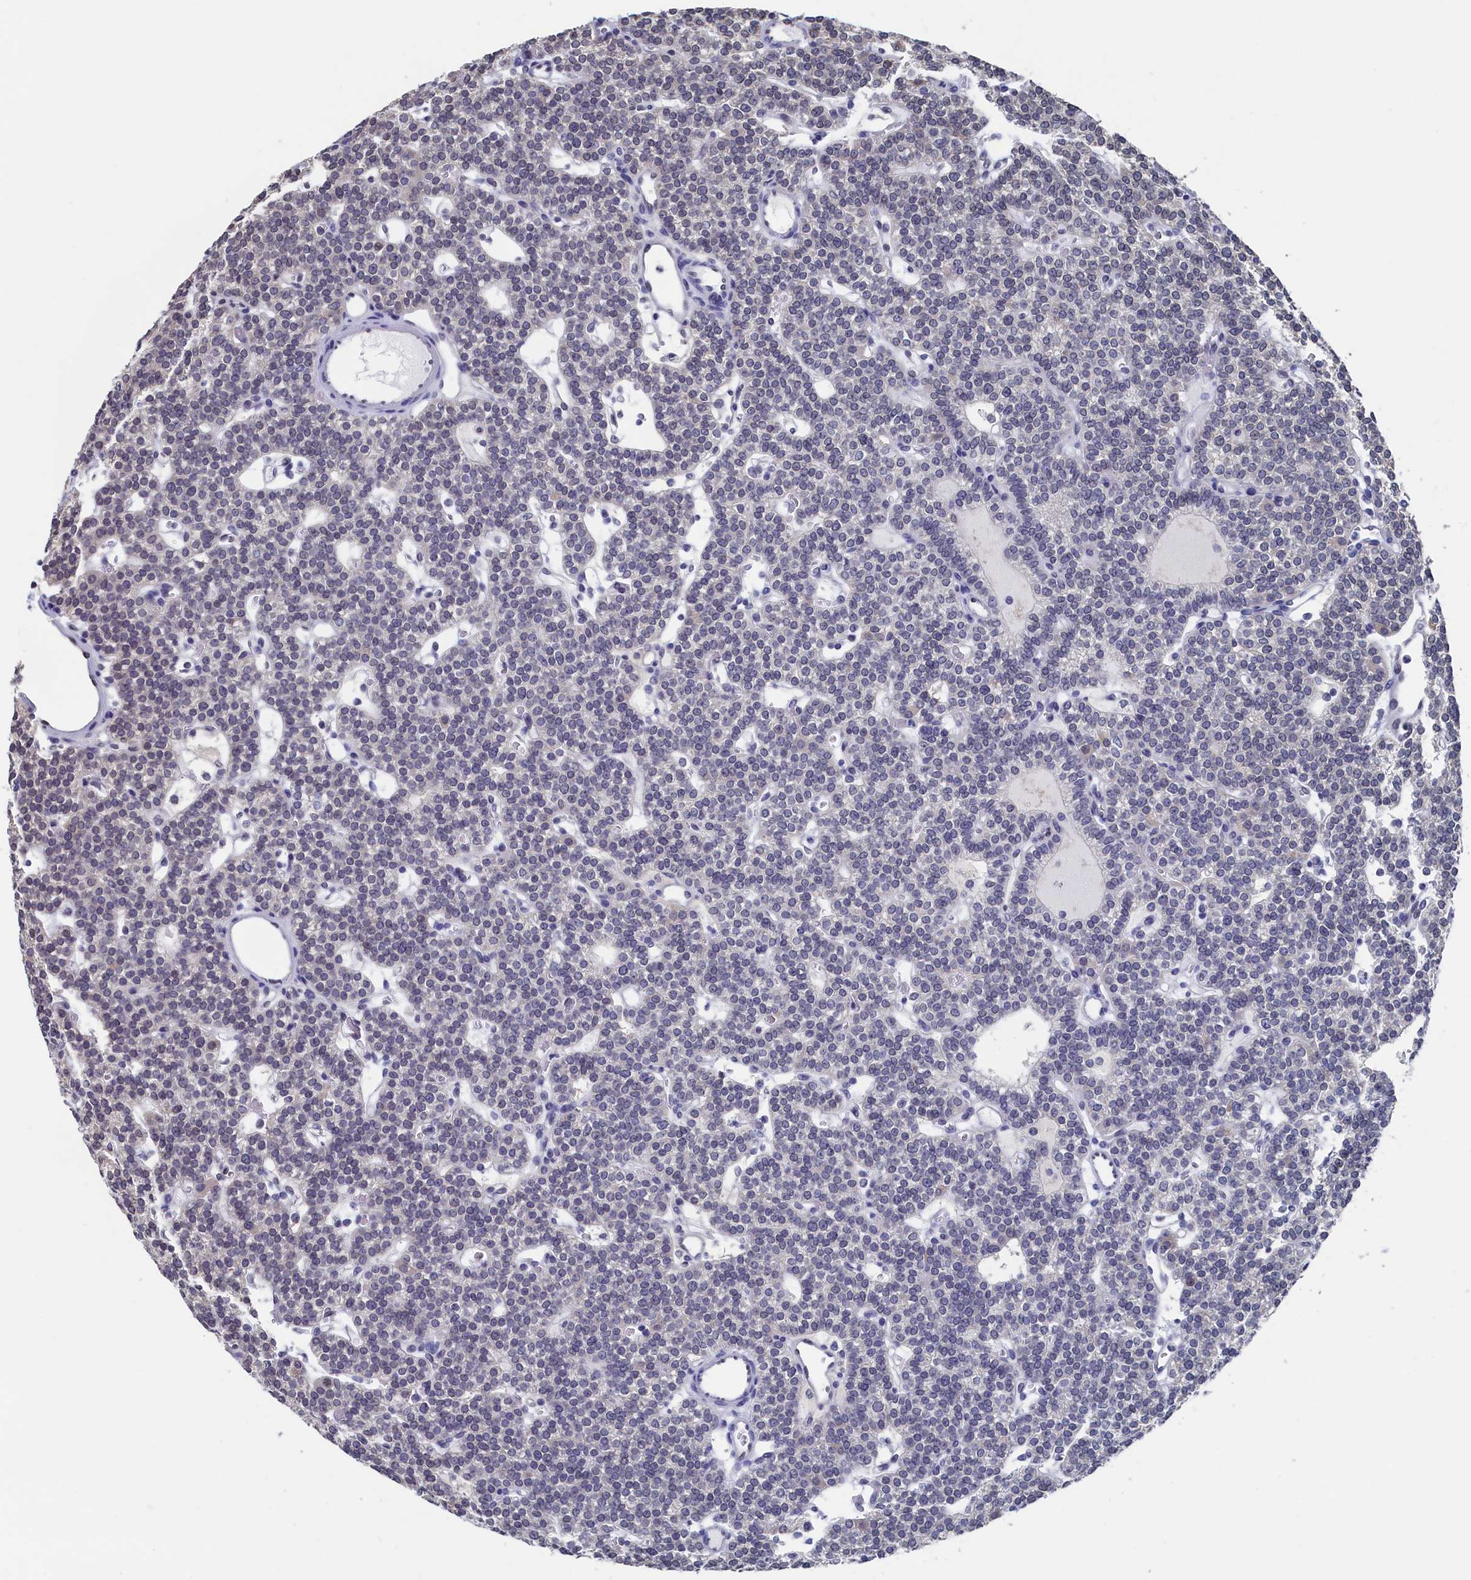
{"staining": {"intensity": "negative", "quantity": "none", "location": "none"}, "tissue": "parathyroid gland", "cell_type": "Glandular cells", "image_type": "normal", "snomed": [{"axis": "morphology", "description": "Normal tissue, NOS"}, {"axis": "topography", "description": "Parathyroid gland"}], "caption": "Parathyroid gland was stained to show a protein in brown. There is no significant staining in glandular cells. (Brightfield microscopy of DAB IHC at high magnification).", "gene": "C11orf54", "patient": {"sex": "male", "age": 83}}